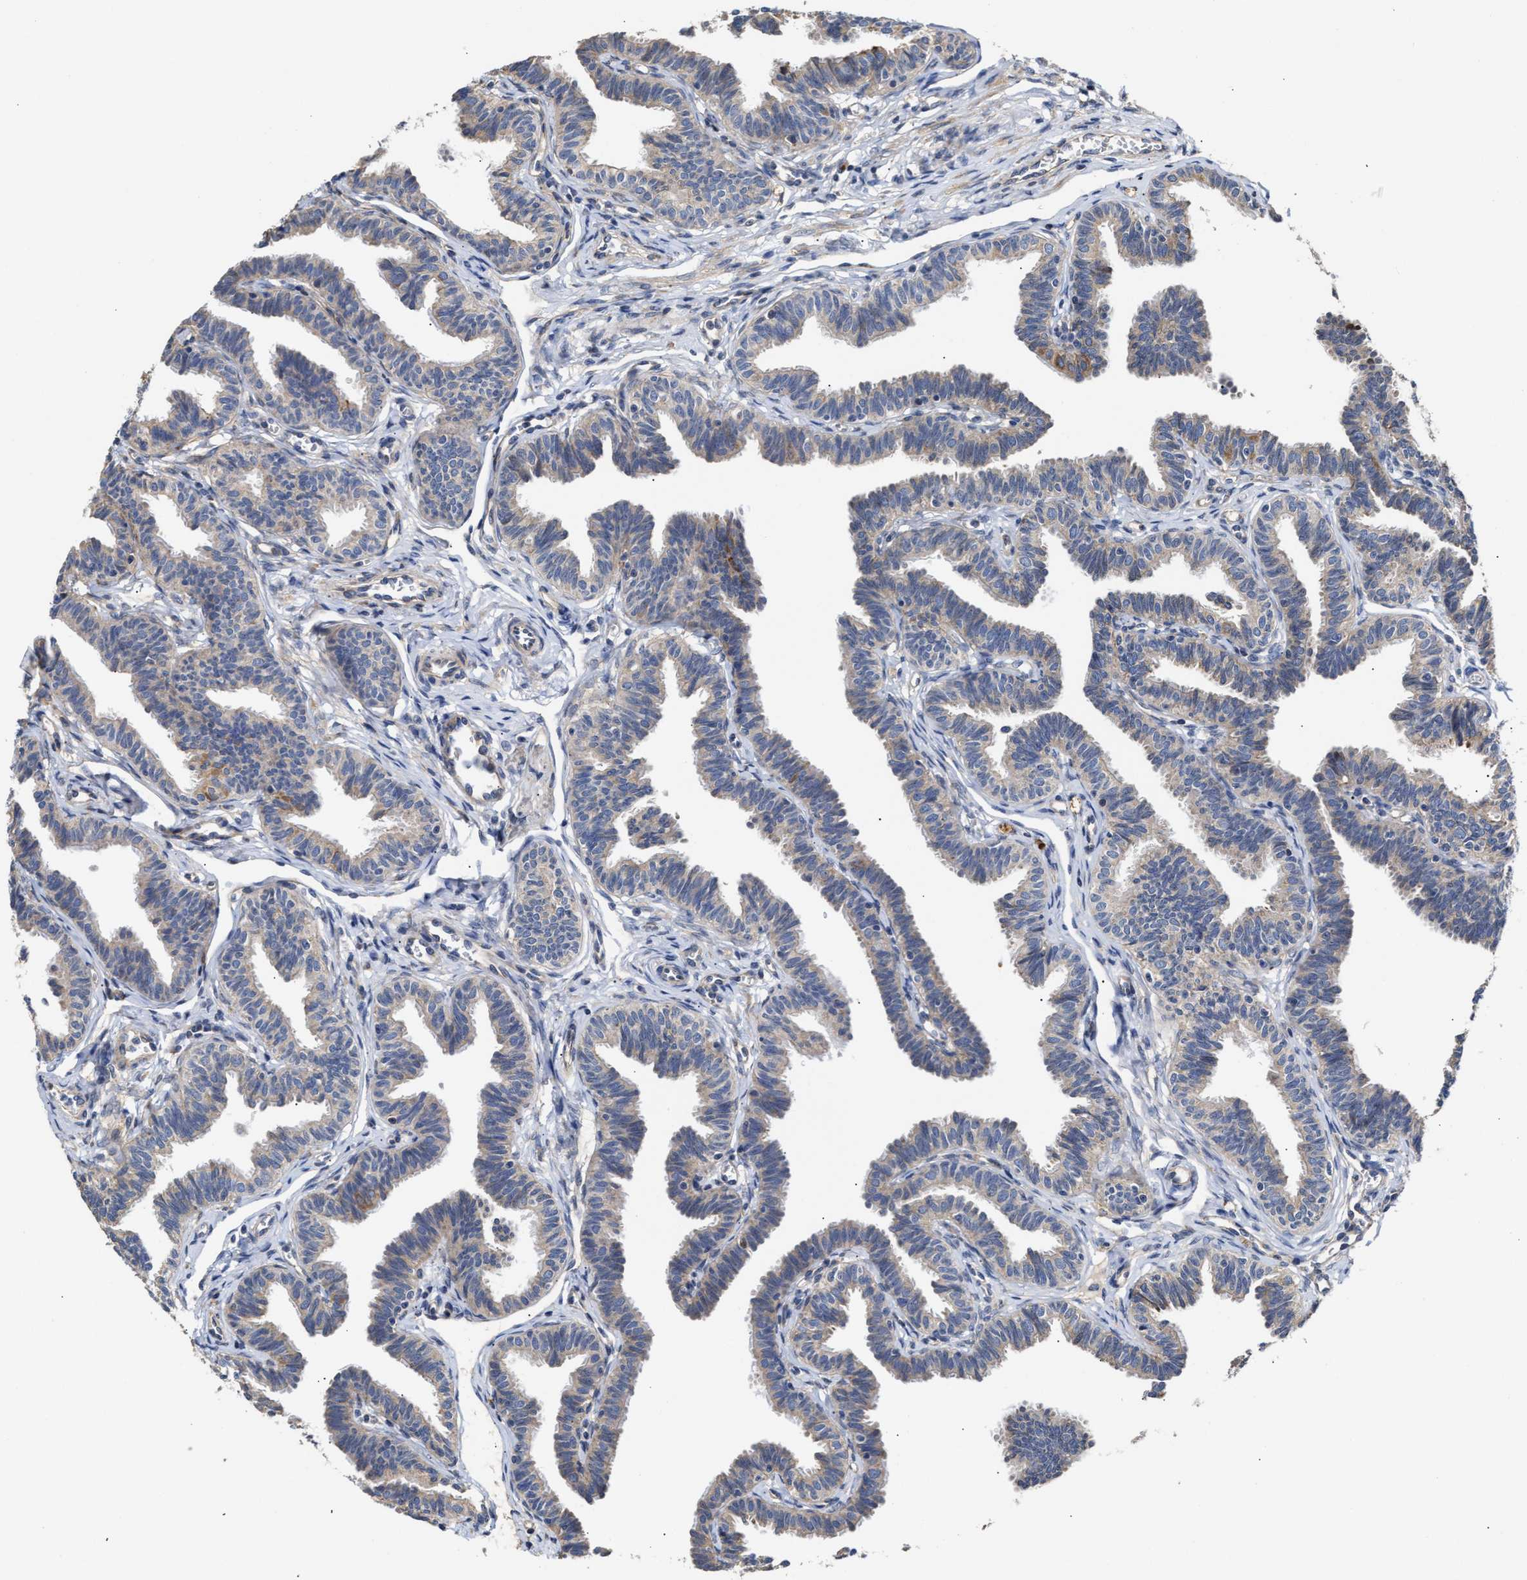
{"staining": {"intensity": "moderate", "quantity": "<25%", "location": "cytoplasmic/membranous"}, "tissue": "fallopian tube", "cell_type": "Glandular cells", "image_type": "normal", "snomed": [{"axis": "morphology", "description": "Normal tissue, NOS"}, {"axis": "topography", "description": "Fallopian tube"}, {"axis": "topography", "description": "Ovary"}], "caption": "Immunohistochemical staining of unremarkable fallopian tube shows <25% levels of moderate cytoplasmic/membranous protein staining in about <25% of glandular cells.", "gene": "MALSU1", "patient": {"sex": "female", "age": 23}}